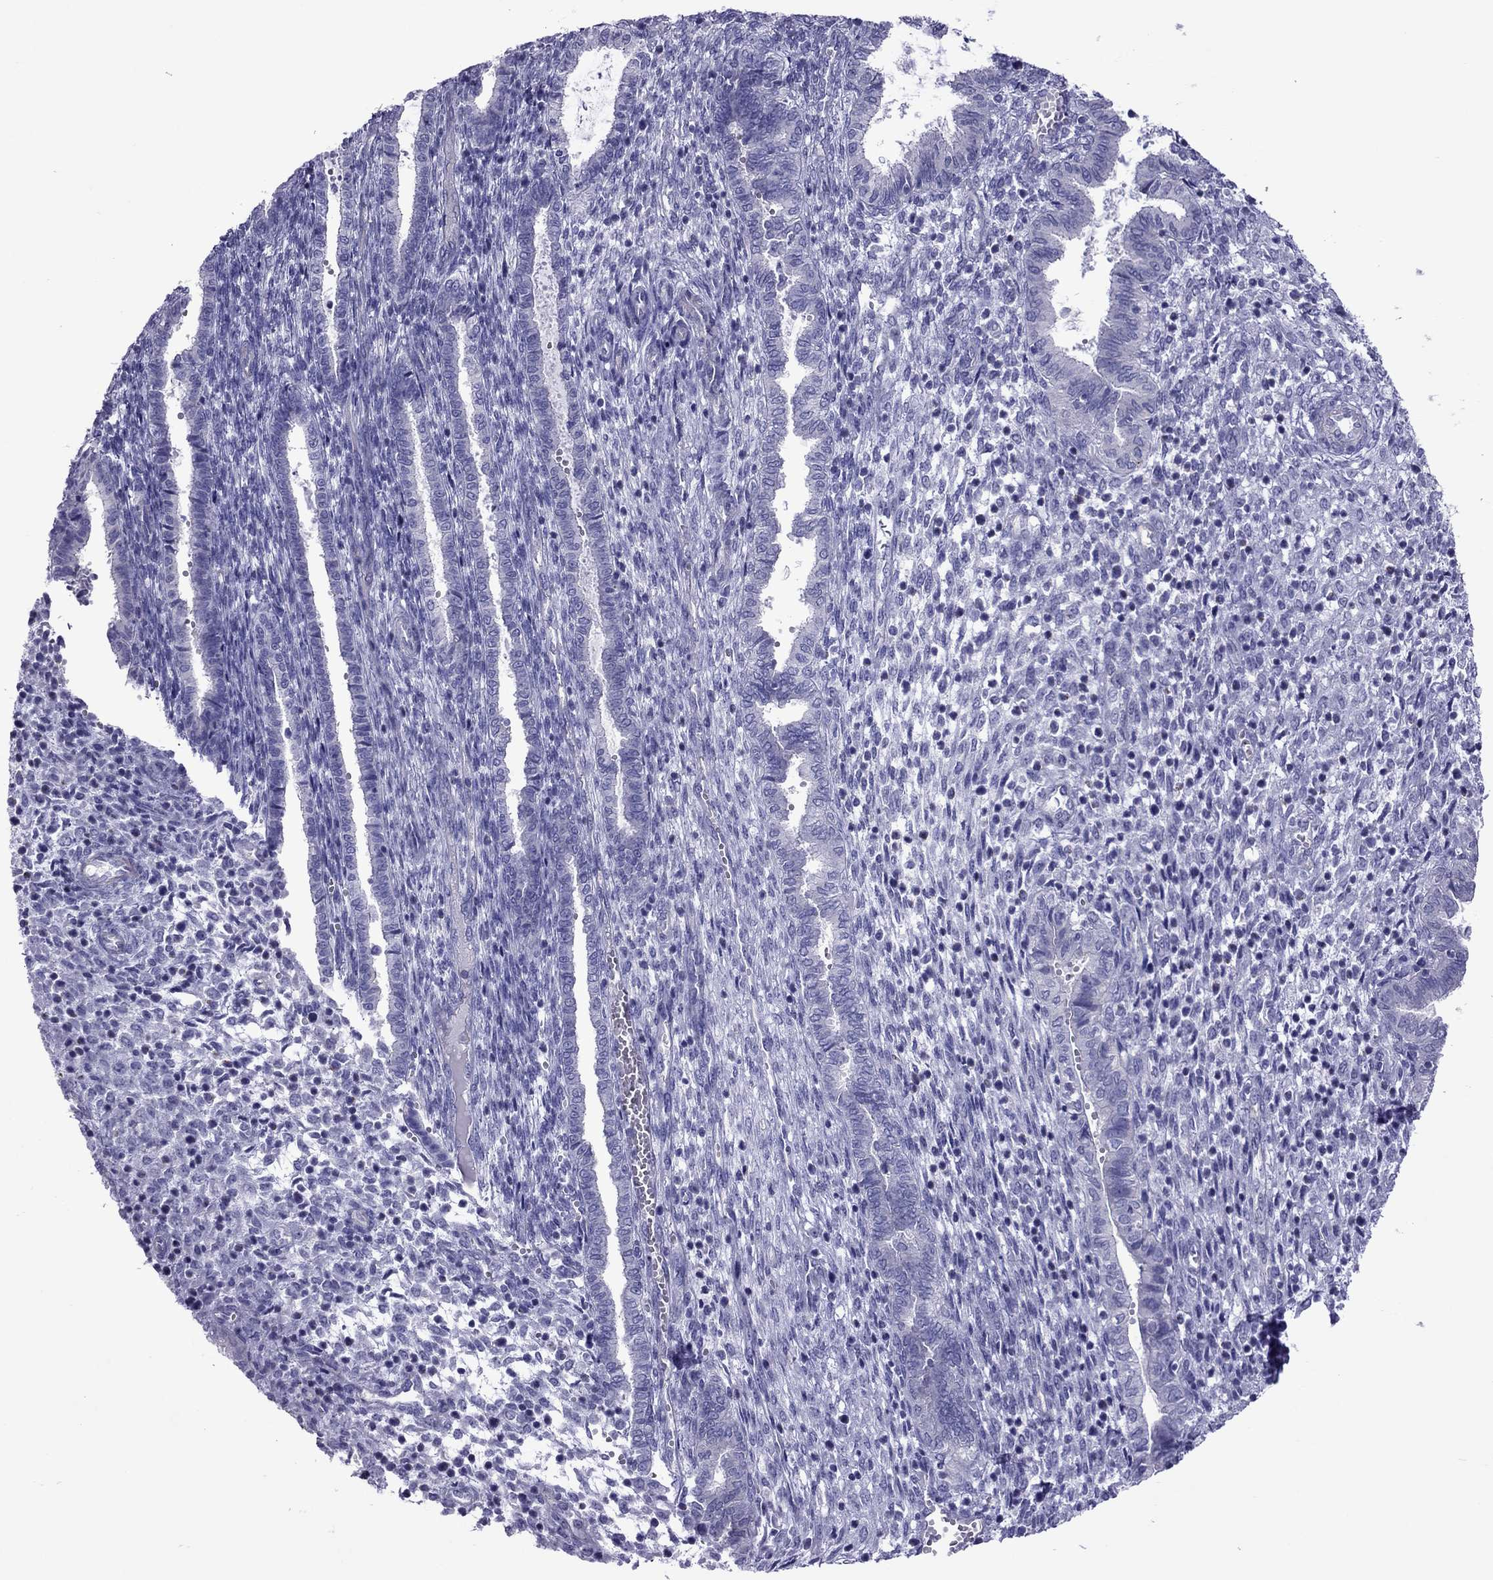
{"staining": {"intensity": "negative", "quantity": "none", "location": "none"}, "tissue": "endometrium", "cell_type": "Cells in endometrial stroma", "image_type": "normal", "snomed": [{"axis": "morphology", "description": "Normal tissue, NOS"}, {"axis": "topography", "description": "Endometrium"}], "caption": "Protein analysis of normal endometrium demonstrates no significant staining in cells in endometrial stroma.", "gene": "MYL11", "patient": {"sex": "female", "age": 43}}